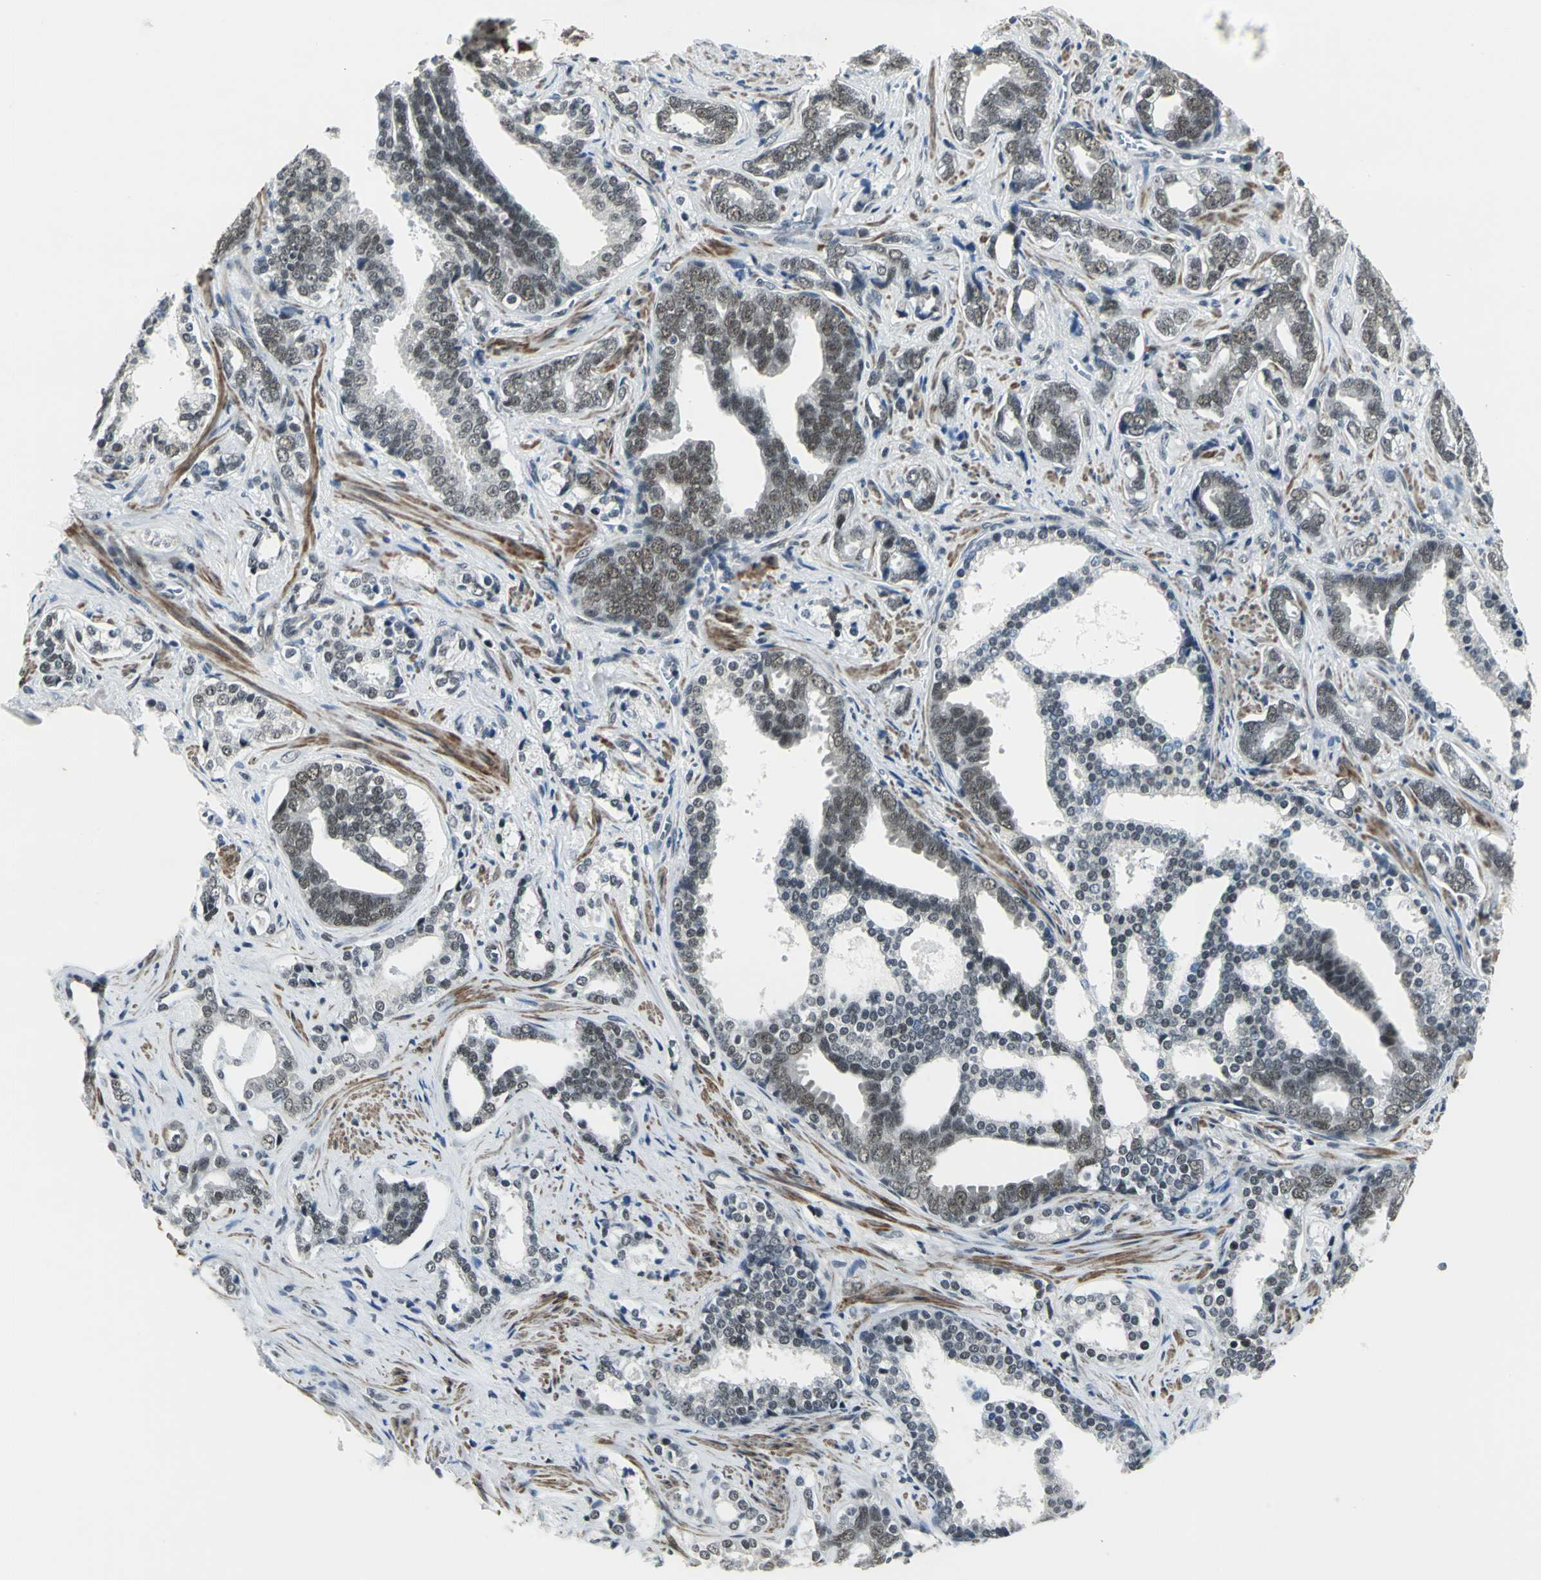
{"staining": {"intensity": "weak", "quantity": "25%-75%", "location": "nuclear"}, "tissue": "prostate cancer", "cell_type": "Tumor cells", "image_type": "cancer", "snomed": [{"axis": "morphology", "description": "Adenocarcinoma, High grade"}, {"axis": "topography", "description": "Prostate"}], "caption": "Weak nuclear protein expression is seen in approximately 25%-75% of tumor cells in prostate high-grade adenocarcinoma.", "gene": "MTA1", "patient": {"sex": "male", "age": 67}}